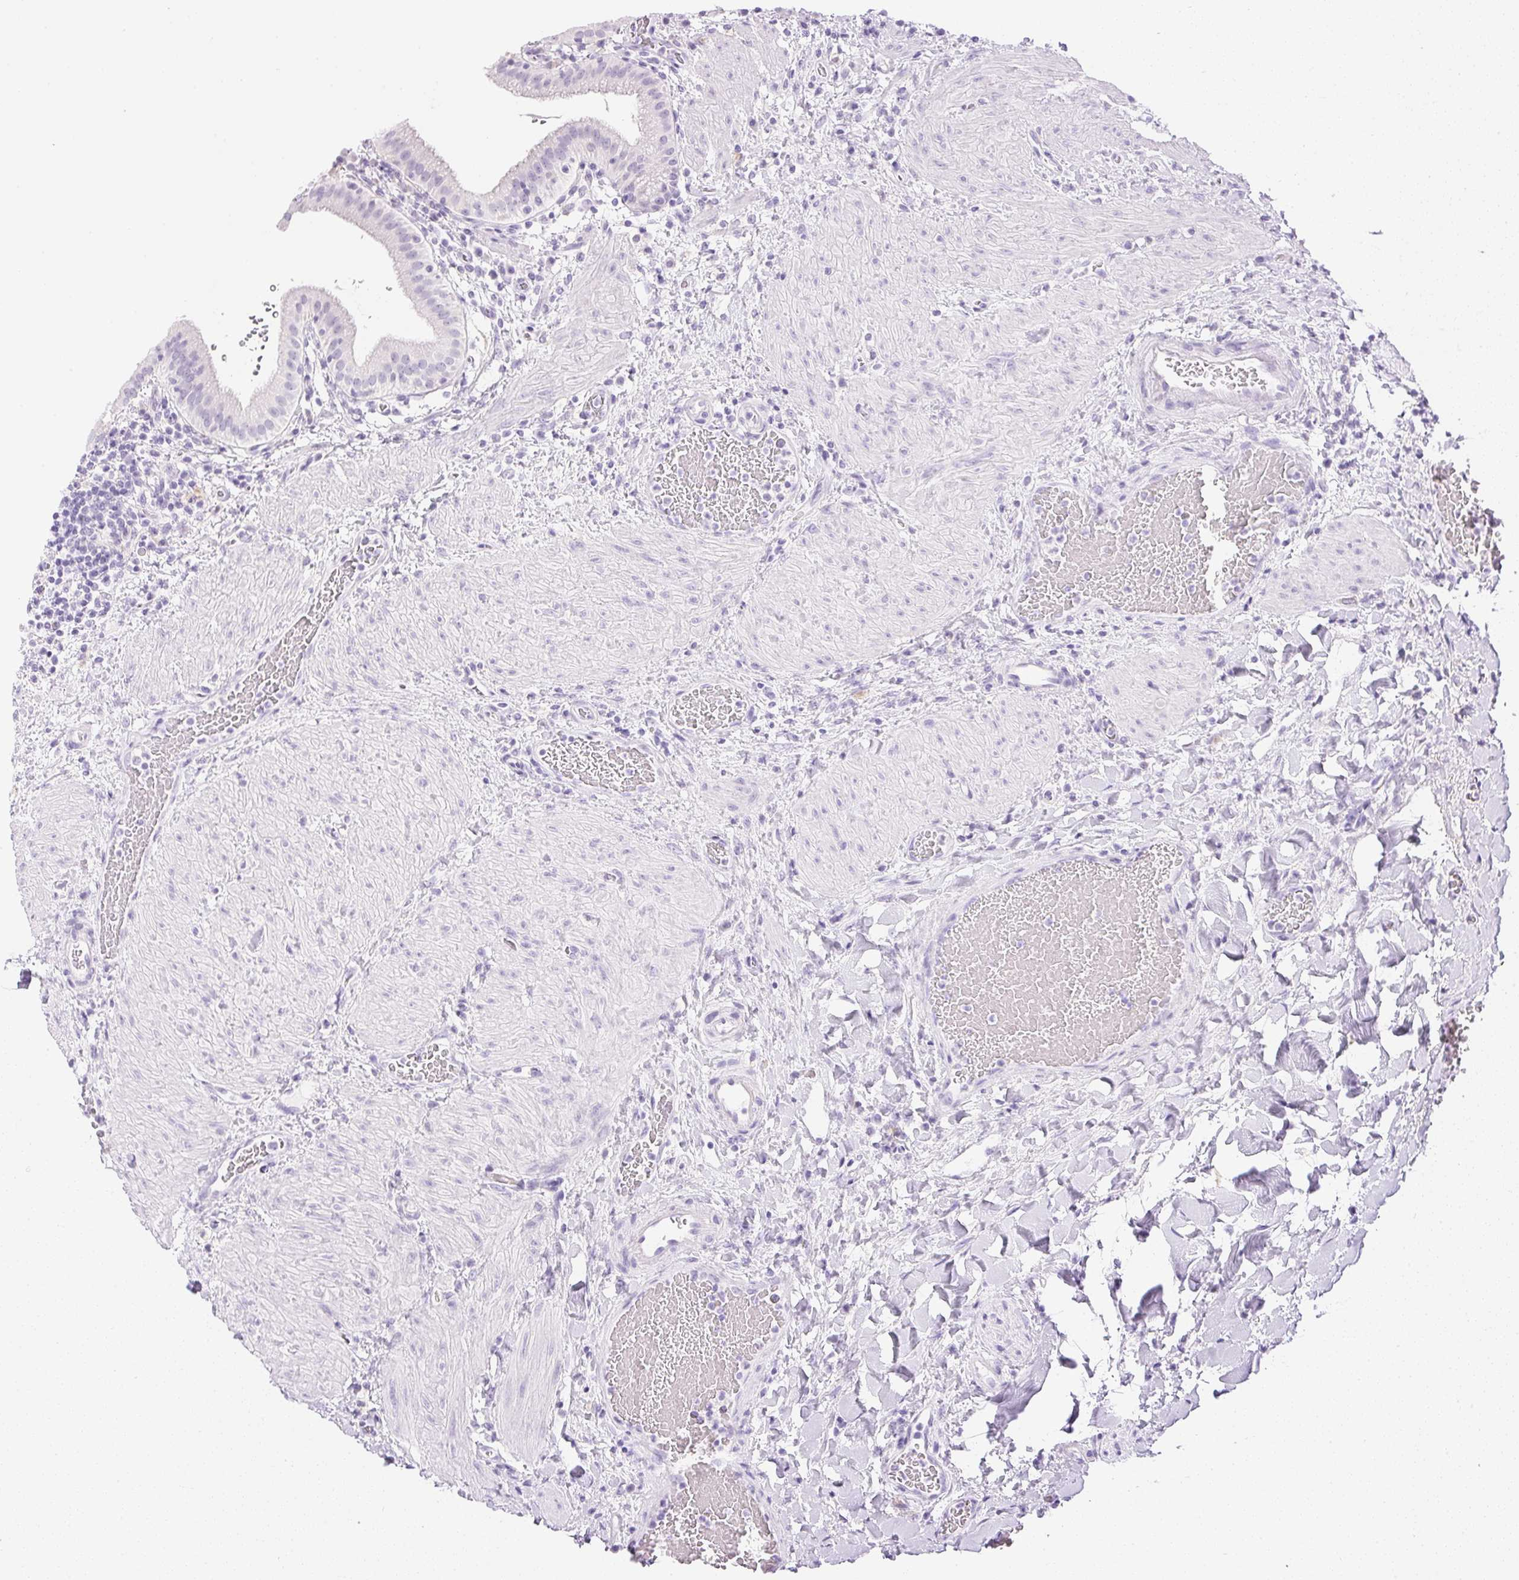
{"staining": {"intensity": "negative", "quantity": "none", "location": "none"}, "tissue": "gallbladder", "cell_type": "Glandular cells", "image_type": "normal", "snomed": [{"axis": "morphology", "description": "Normal tissue, NOS"}, {"axis": "topography", "description": "Gallbladder"}], "caption": "Immunohistochemistry of benign gallbladder demonstrates no staining in glandular cells. (Brightfield microscopy of DAB IHC at high magnification).", "gene": "ATP6V1G3", "patient": {"sex": "male", "age": 26}}